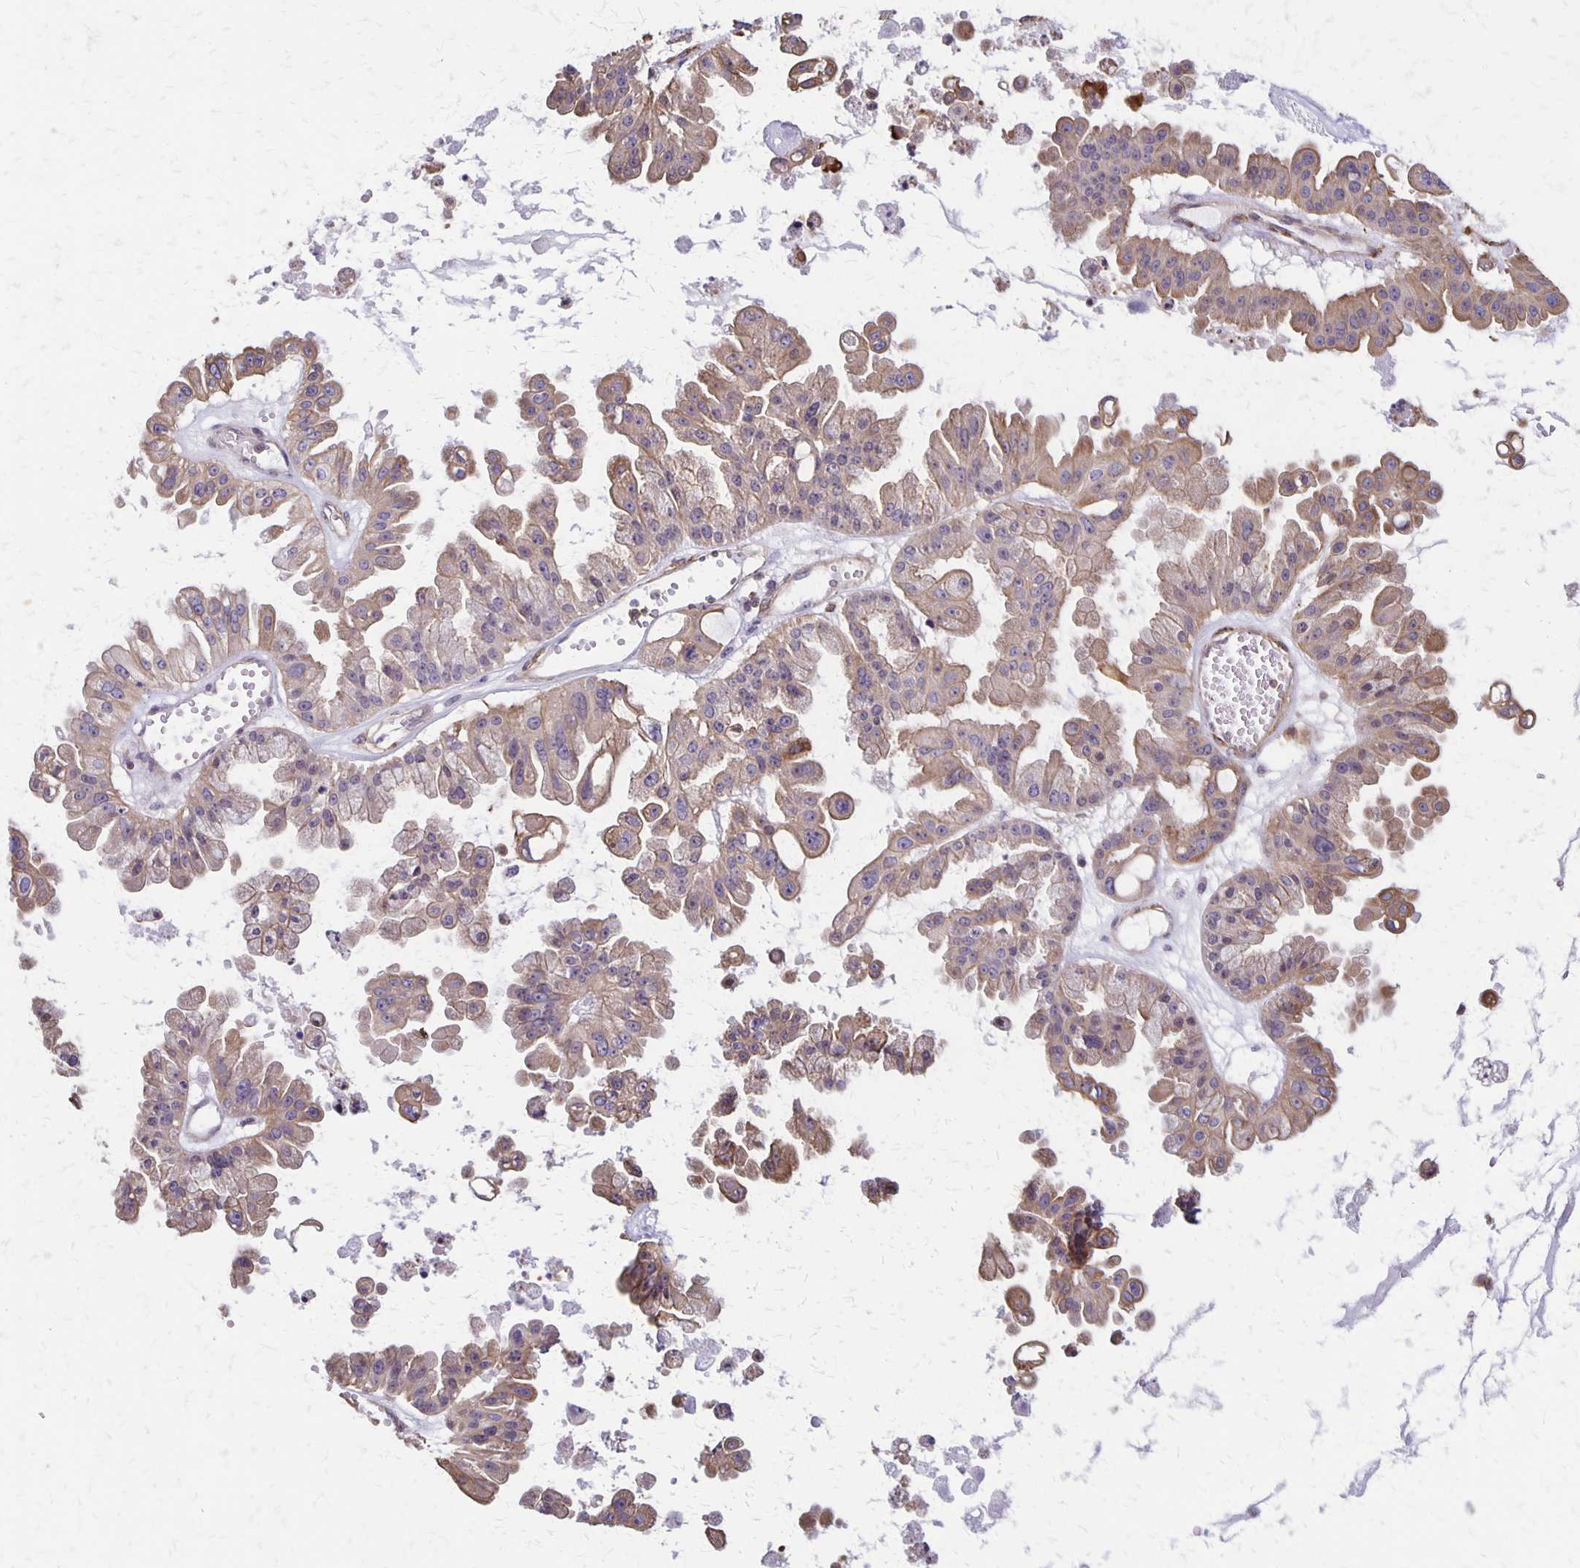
{"staining": {"intensity": "moderate", "quantity": ">75%", "location": "cytoplasmic/membranous"}, "tissue": "ovarian cancer", "cell_type": "Tumor cells", "image_type": "cancer", "snomed": [{"axis": "morphology", "description": "Cystadenocarcinoma, serous, NOS"}, {"axis": "topography", "description": "Ovary"}], "caption": "This histopathology image exhibits IHC staining of human ovarian cancer (serous cystadenocarcinoma), with medium moderate cytoplasmic/membranous expression in approximately >75% of tumor cells.", "gene": "SEPTIN5", "patient": {"sex": "female", "age": 56}}